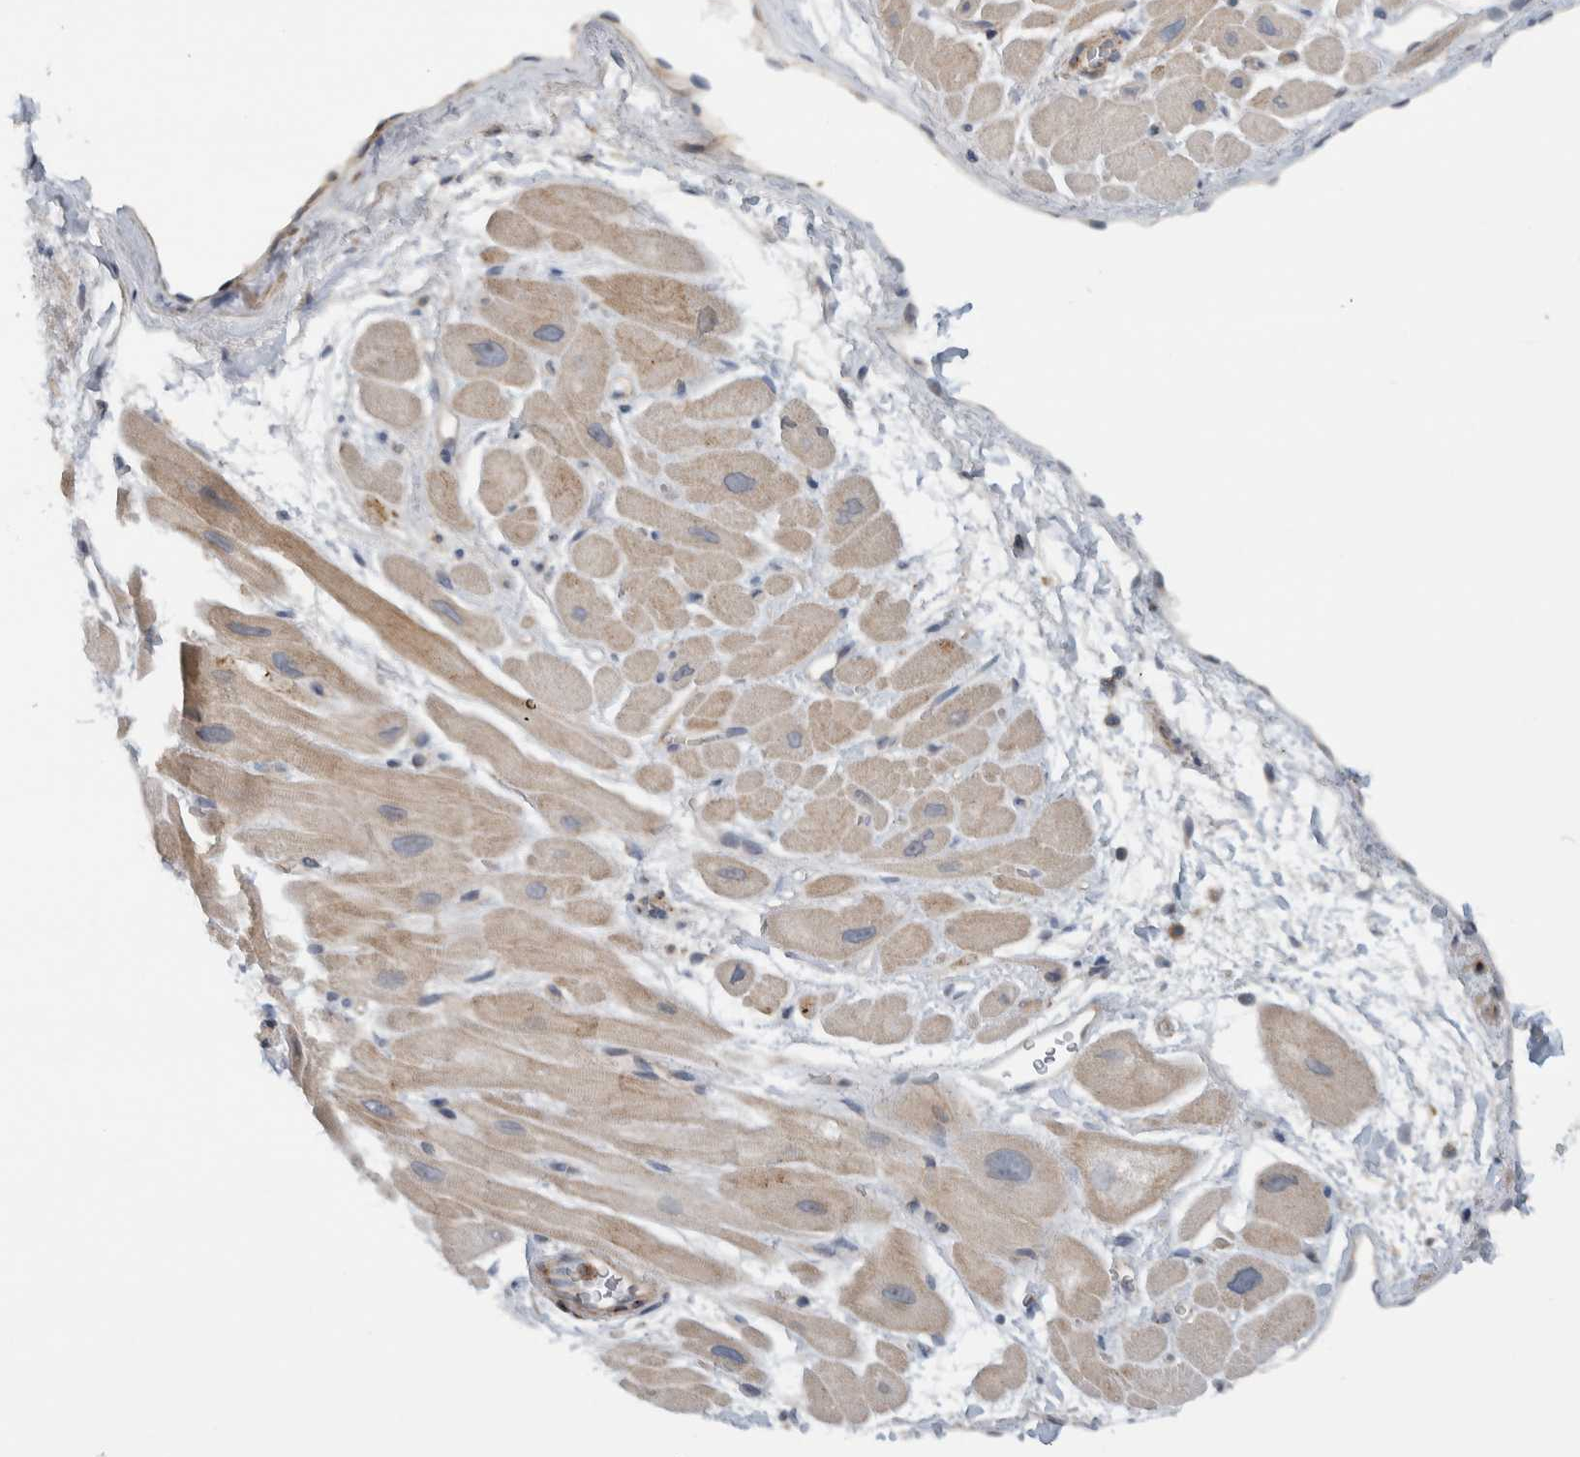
{"staining": {"intensity": "weak", "quantity": "25%-75%", "location": "cytoplasmic/membranous"}, "tissue": "heart muscle", "cell_type": "Cardiomyocytes", "image_type": "normal", "snomed": [{"axis": "morphology", "description": "Normal tissue, NOS"}, {"axis": "topography", "description": "Heart"}], "caption": "Immunohistochemistry staining of benign heart muscle, which reveals low levels of weak cytoplasmic/membranous staining in about 25%-75% of cardiomyocytes indicating weak cytoplasmic/membranous protein staining. The staining was performed using DAB (3,3'-diaminobenzidine) (brown) for protein detection and nuclei were counterstained in hematoxylin (blue).", "gene": "MPRIP", "patient": {"sex": "male", "age": 49}}